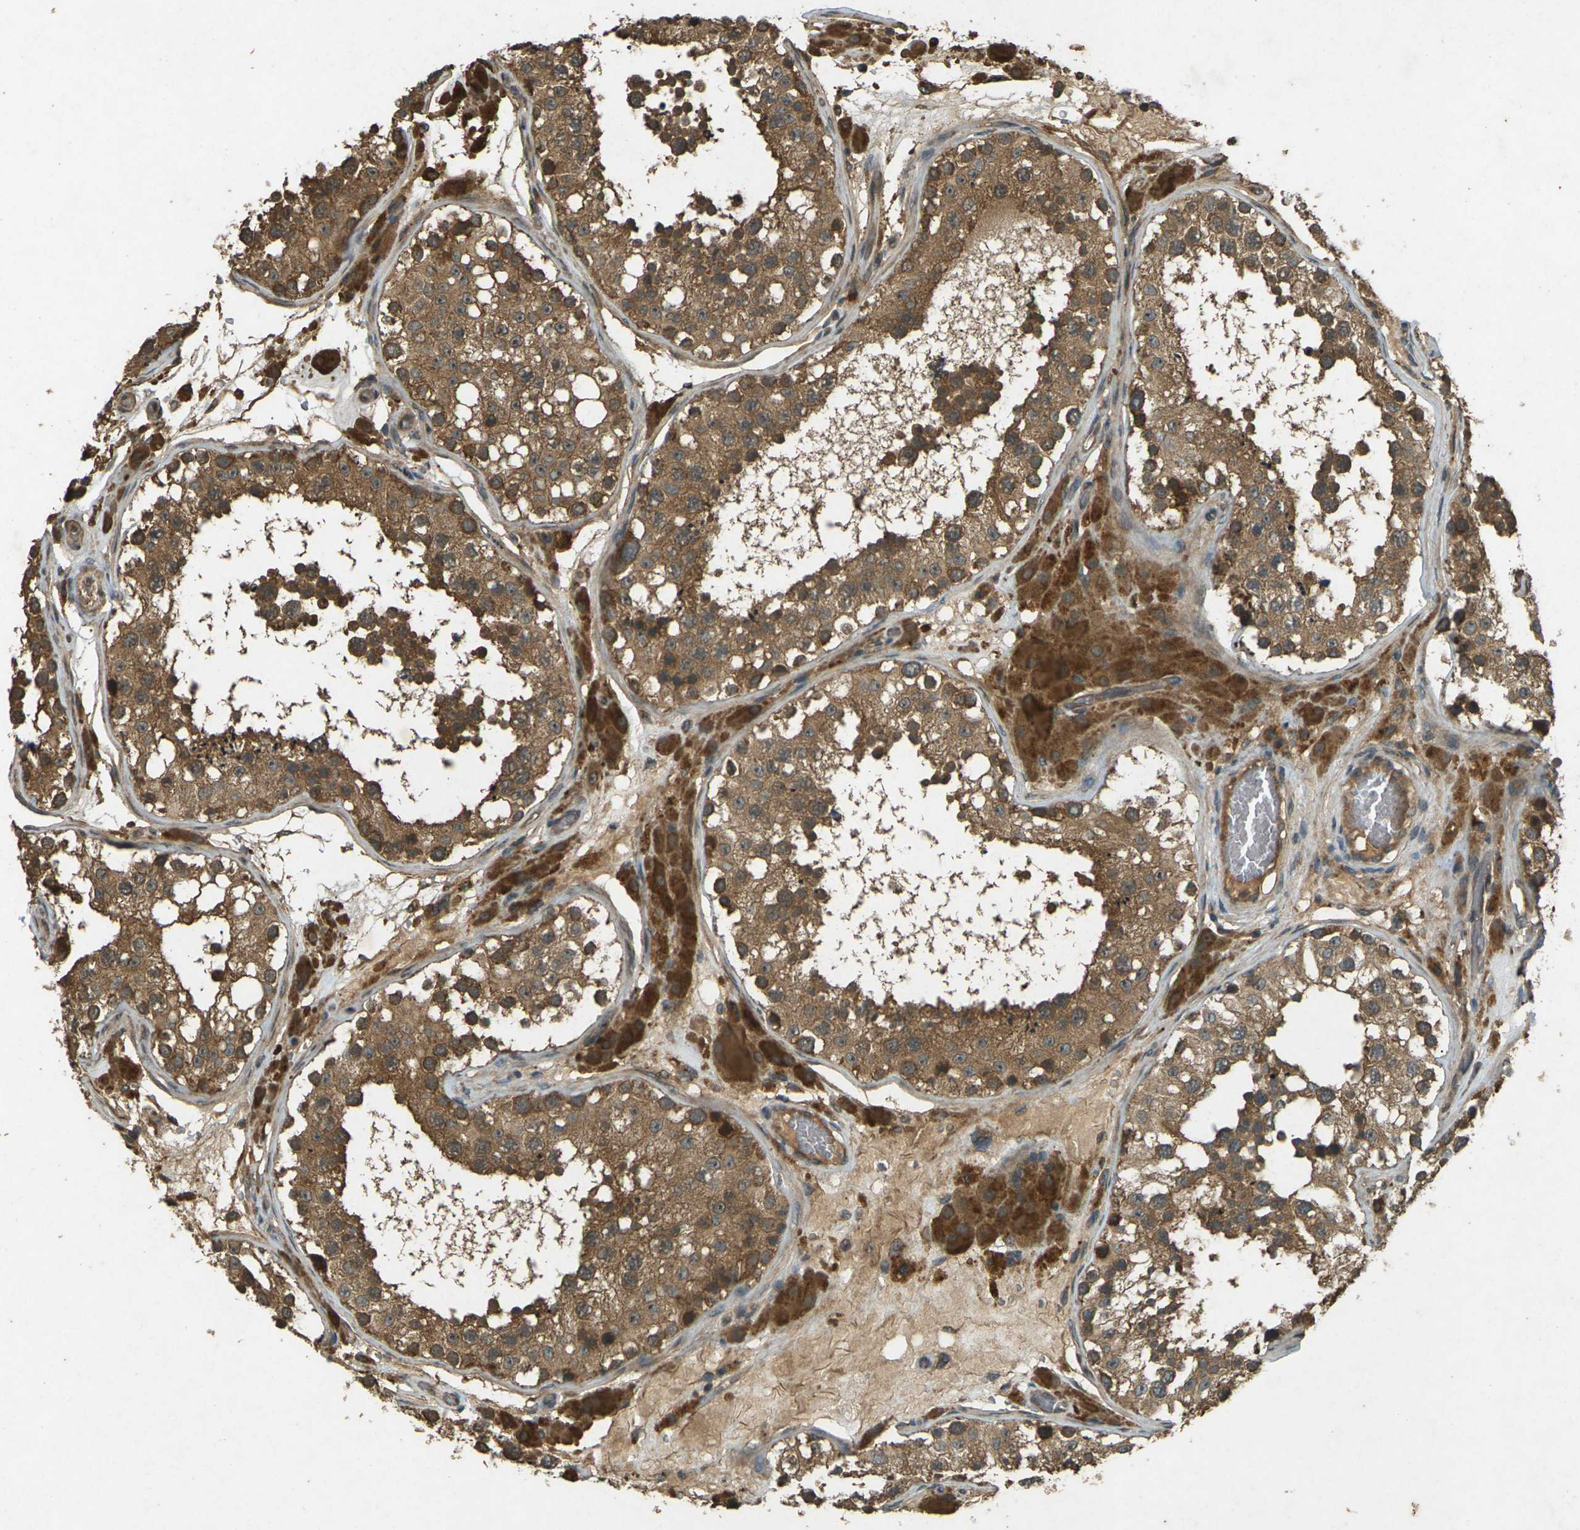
{"staining": {"intensity": "moderate", "quantity": ">75%", "location": "cytoplasmic/membranous"}, "tissue": "testis", "cell_type": "Cells in seminiferous ducts", "image_type": "normal", "snomed": [{"axis": "morphology", "description": "Normal tissue, NOS"}, {"axis": "topography", "description": "Testis"}], "caption": "This photomicrograph demonstrates IHC staining of benign human testis, with medium moderate cytoplasmic/membranous positivity in about >75% of cells in seminiferous ducts.", "gene": "TAP1", "patient": {"sex": "male", "age": 26}}